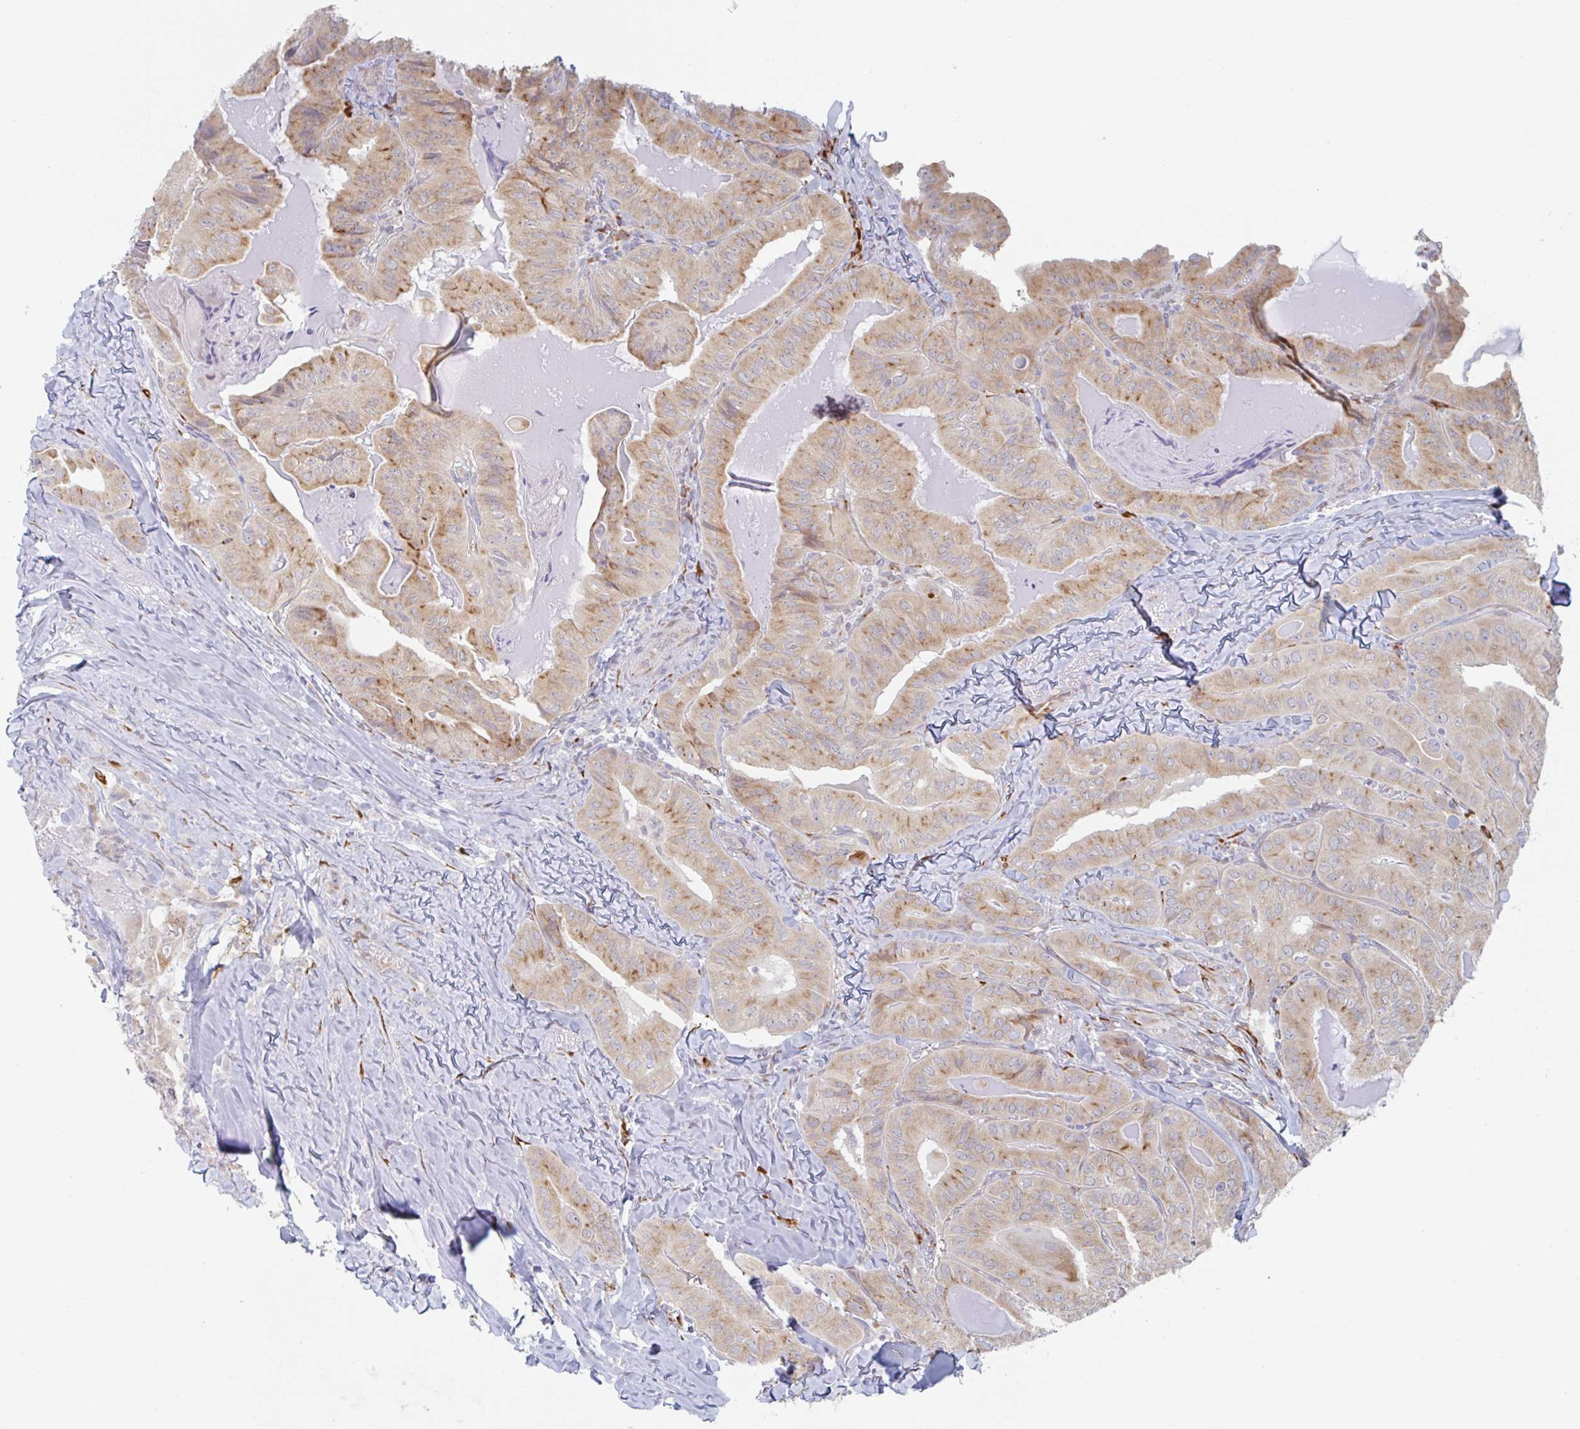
{"staining": {"intensity": "moderate", "quantity": ">75%", "location": "cytoplasmic/membranous"}, "tissue": "thyroid cancer", "cell_type": "Tumor cells", "image_type": "cancer", "snomed": [{"axis": "morphology", "description": "Papillary adenocarcinoma, NOS"}, {"axis": "topography", "description": "Thyroid gland"}], "caption": "Immunohistochemistry histopathology image of thyroid cancer (papillary adenocarcinoma) stained for a protein (brown), which shows medium levels of moderate cytoplasmic/membranous staining in approximately >75% of tumor cells.", "gene": "TRAPPC10", "patient": {"sex": "female", "age": 68}}